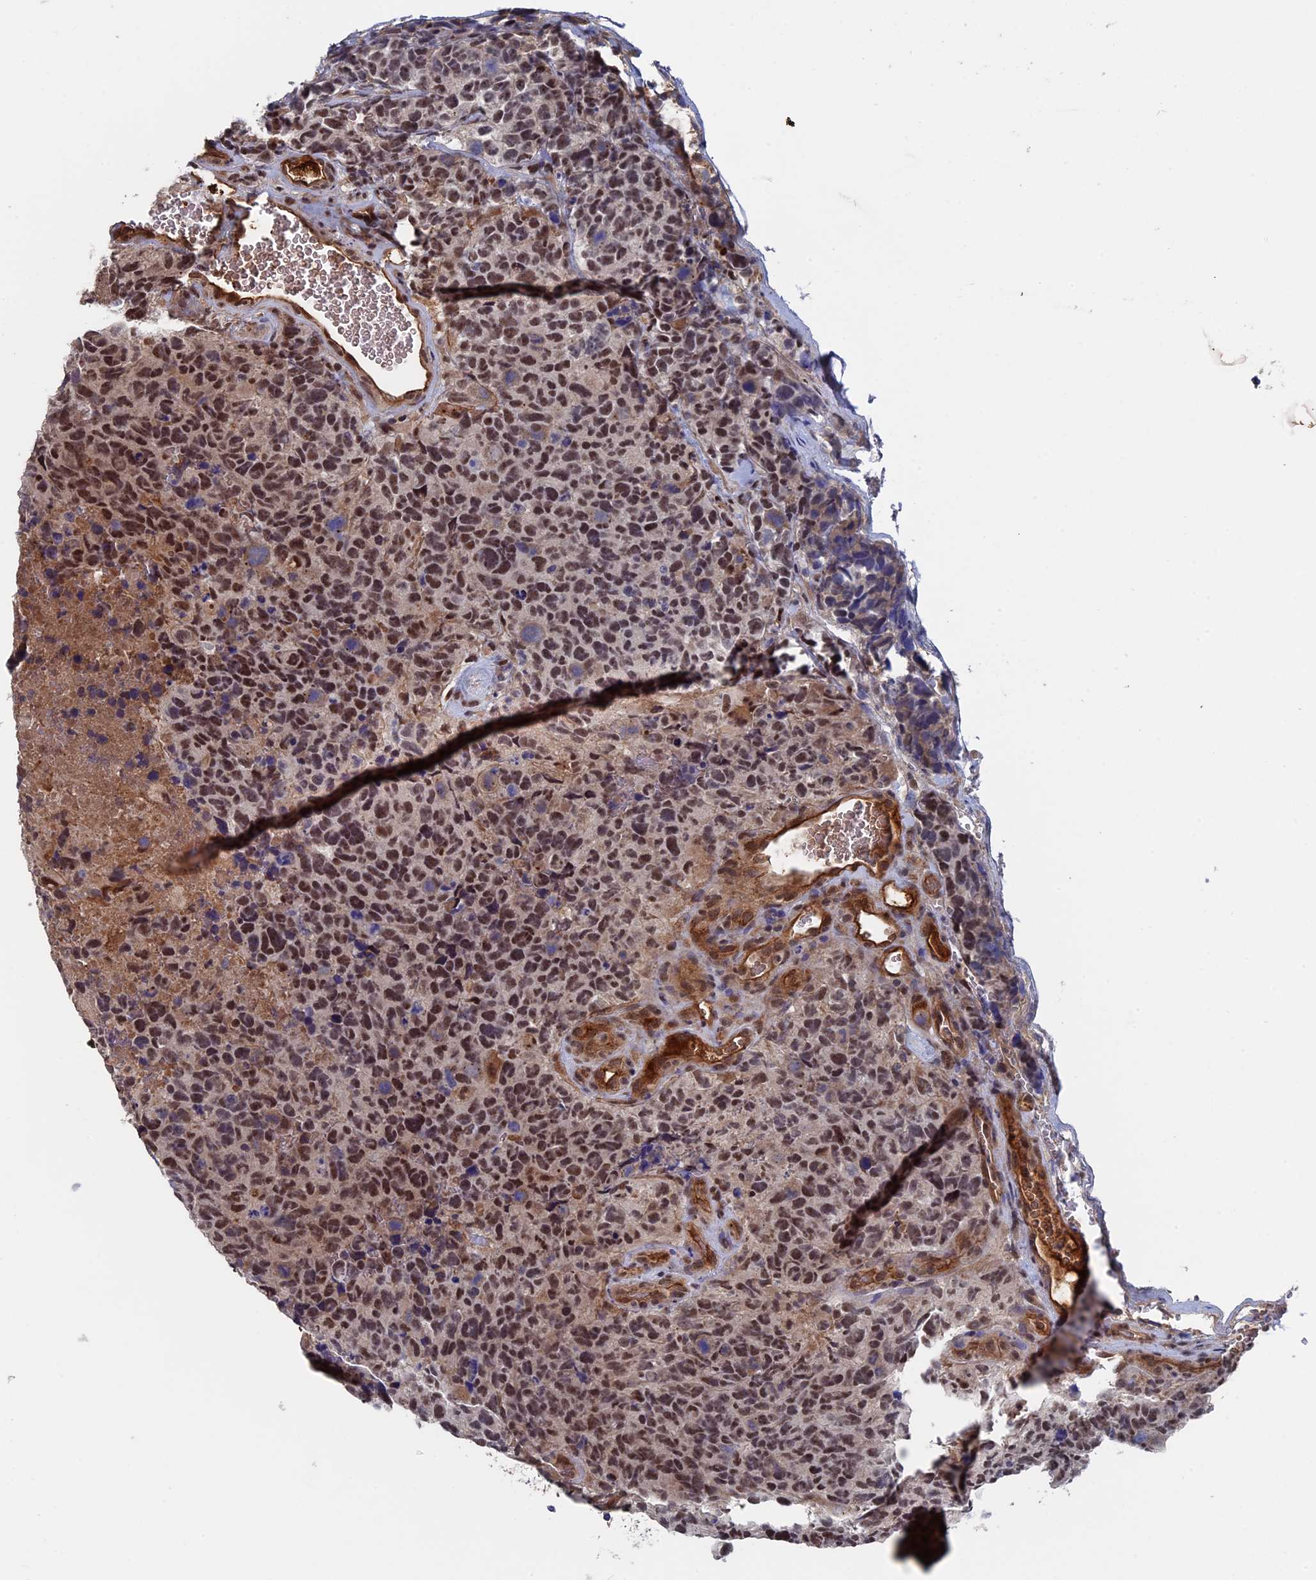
{"staining": {"intensity": "moderate", "quantity": ">75%", "location": "nuclear"}, "tissue": "glioma", "cell_type": "Tumor cells", "image_type": "cancer", "snomed": [{"axis": "morphology", "description": "Glioma, malignant, High grade"}, {"axis": "topography", "description": "Brain"}], "caption": "The histopathology image shows immunohistochemical staining of glioma. There is moderate nuclear staining is present in about >75% of tumor cells.", "gene": "RPUSD1", "patient": {"sex": "male", "age": 69}}